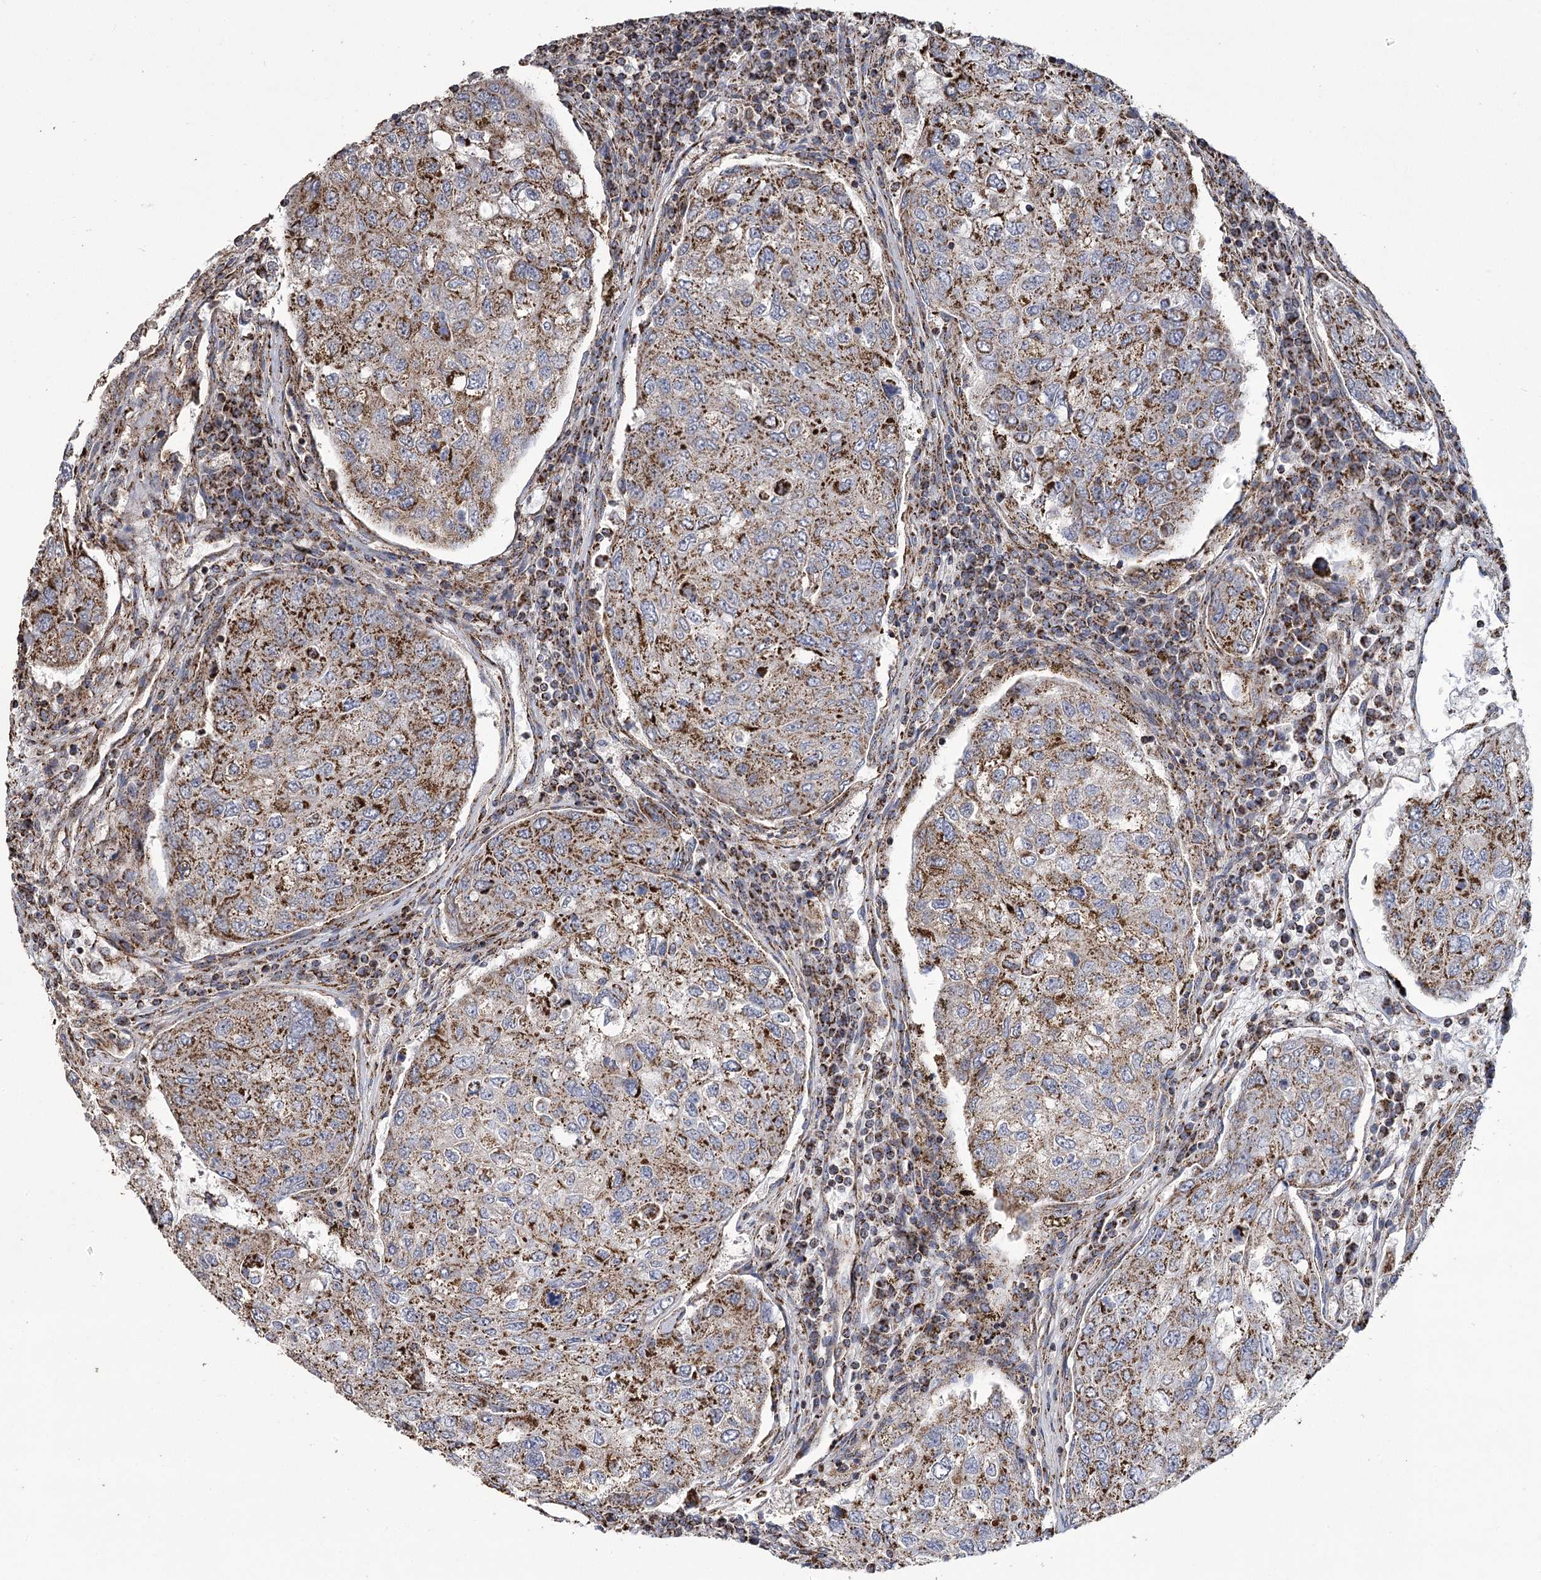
{"staining": {"intensity": "strong", "quantity": "25%-75%", "location": "cytoplasmic/membranous"}, "tissue": "urothelial cancer", "cell_type": "Tumor cells", "image_type": "cancer", "snomed": [{"axis": "morphology", "description": "Urothelial carcinoma, High grade"}, {"axis": "topography", "description": "Lymph node"}, {"axis": "topography", "description": "Urinary bladder"}], "caption": "About 25%-75% of tumor cells in human urothelial carcinoma (high-grade) display strong cytoplasmic/membranous protein expression as visualized by brown immunohistochemical staining.", "gene": "RANBP3L", "patient": {"sex": "male", "age": 51}}